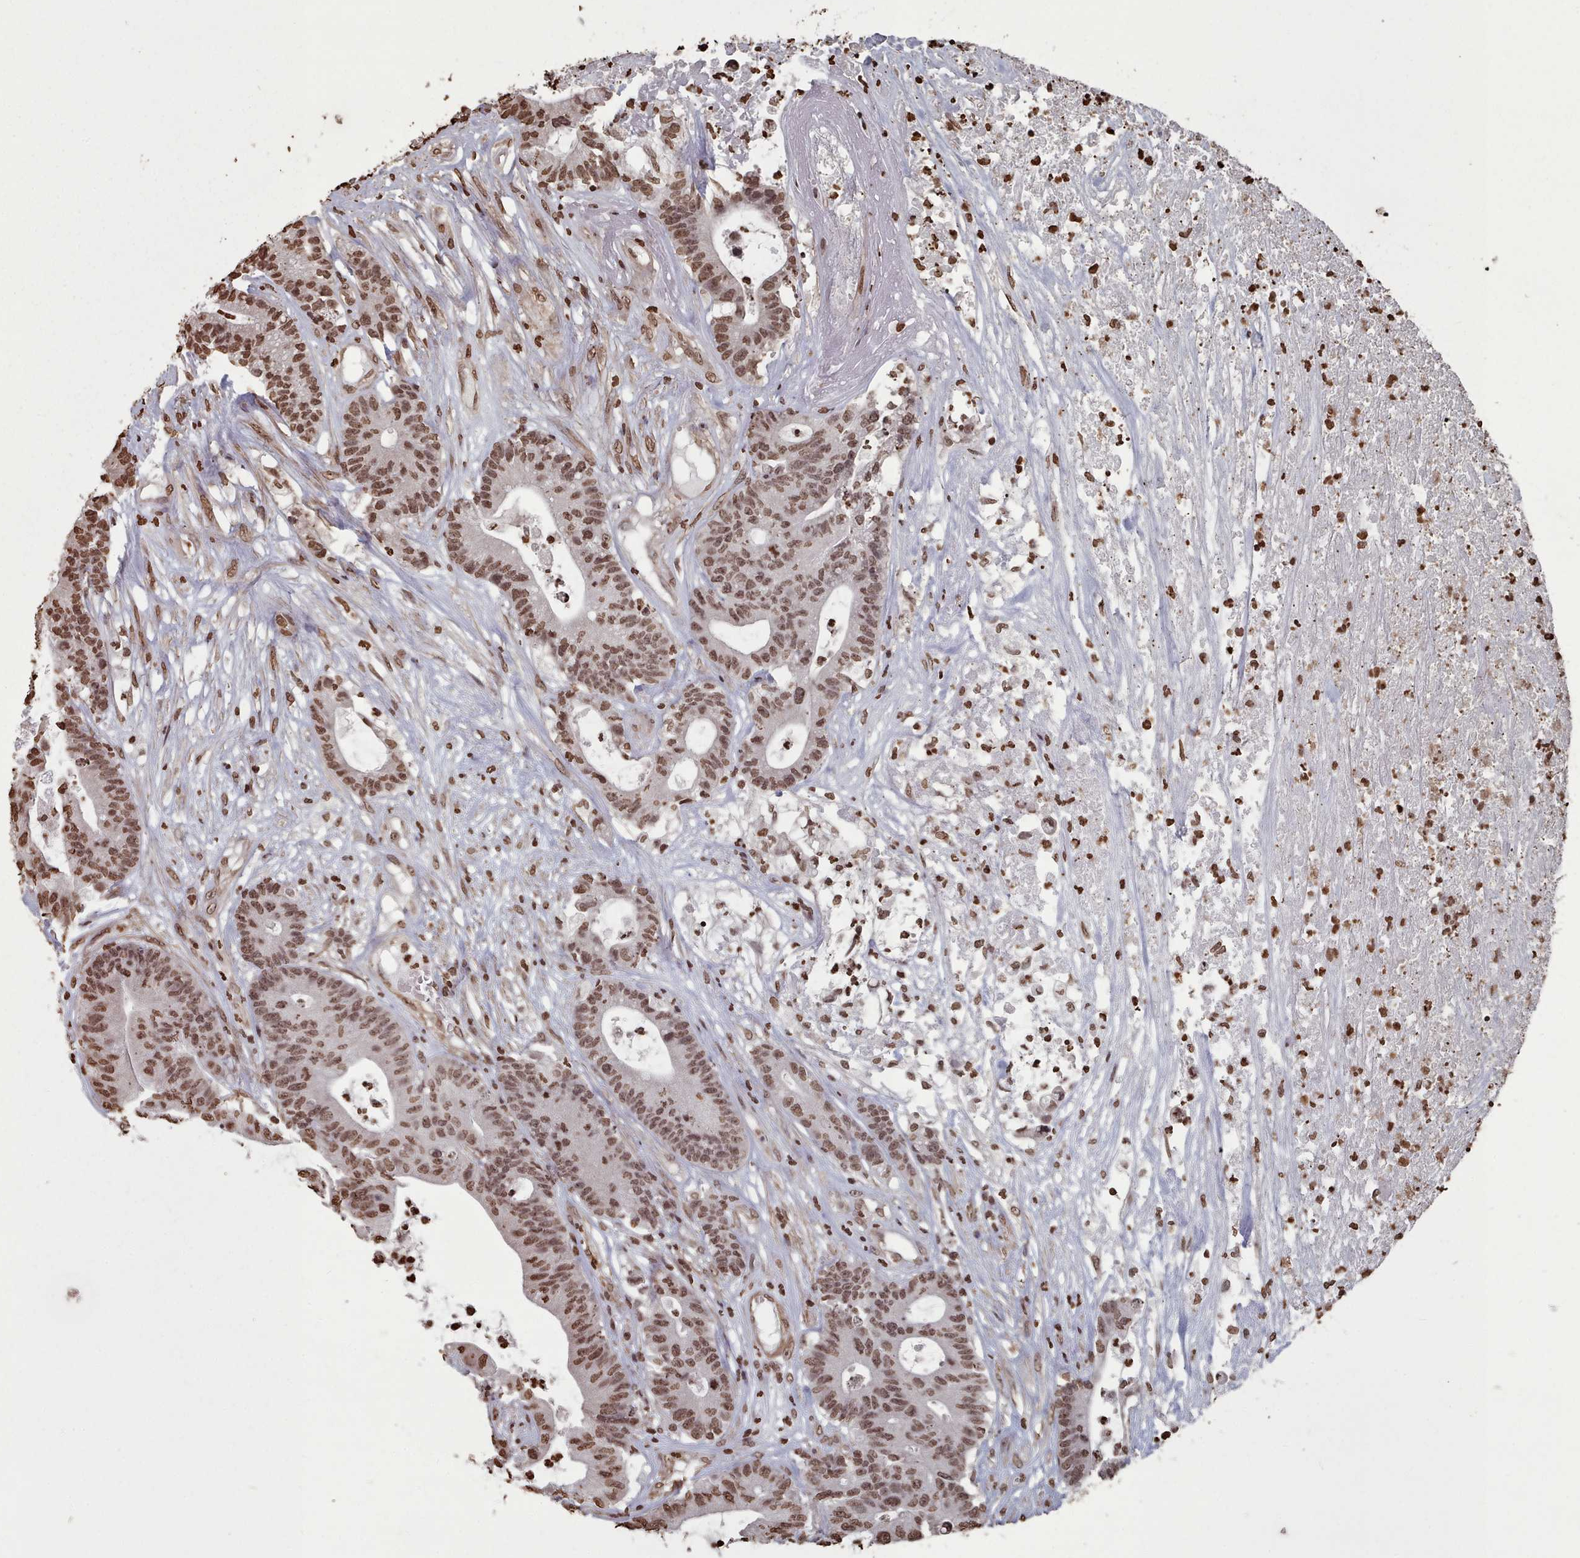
{"staining": {"intensity": "moderate", "quantity": ">75%", "location": "nuclear"}, "tissue": "colorectal cancer", "cell_type": "Tumor cells", "image_type": "cancer", "snomed": [{"axis": "morphology", "description": "Adenocarcinoma, NOS"}, {"axis": "topography", "description": "Colon"}], "caption": "Protein staining shows moderate nuclear staining in approximately >75% of tumor cells in adenocarcinoma (colorectal).", "gene": "PLEKHG5", "patient": {"sex": "female", "age": 84}}